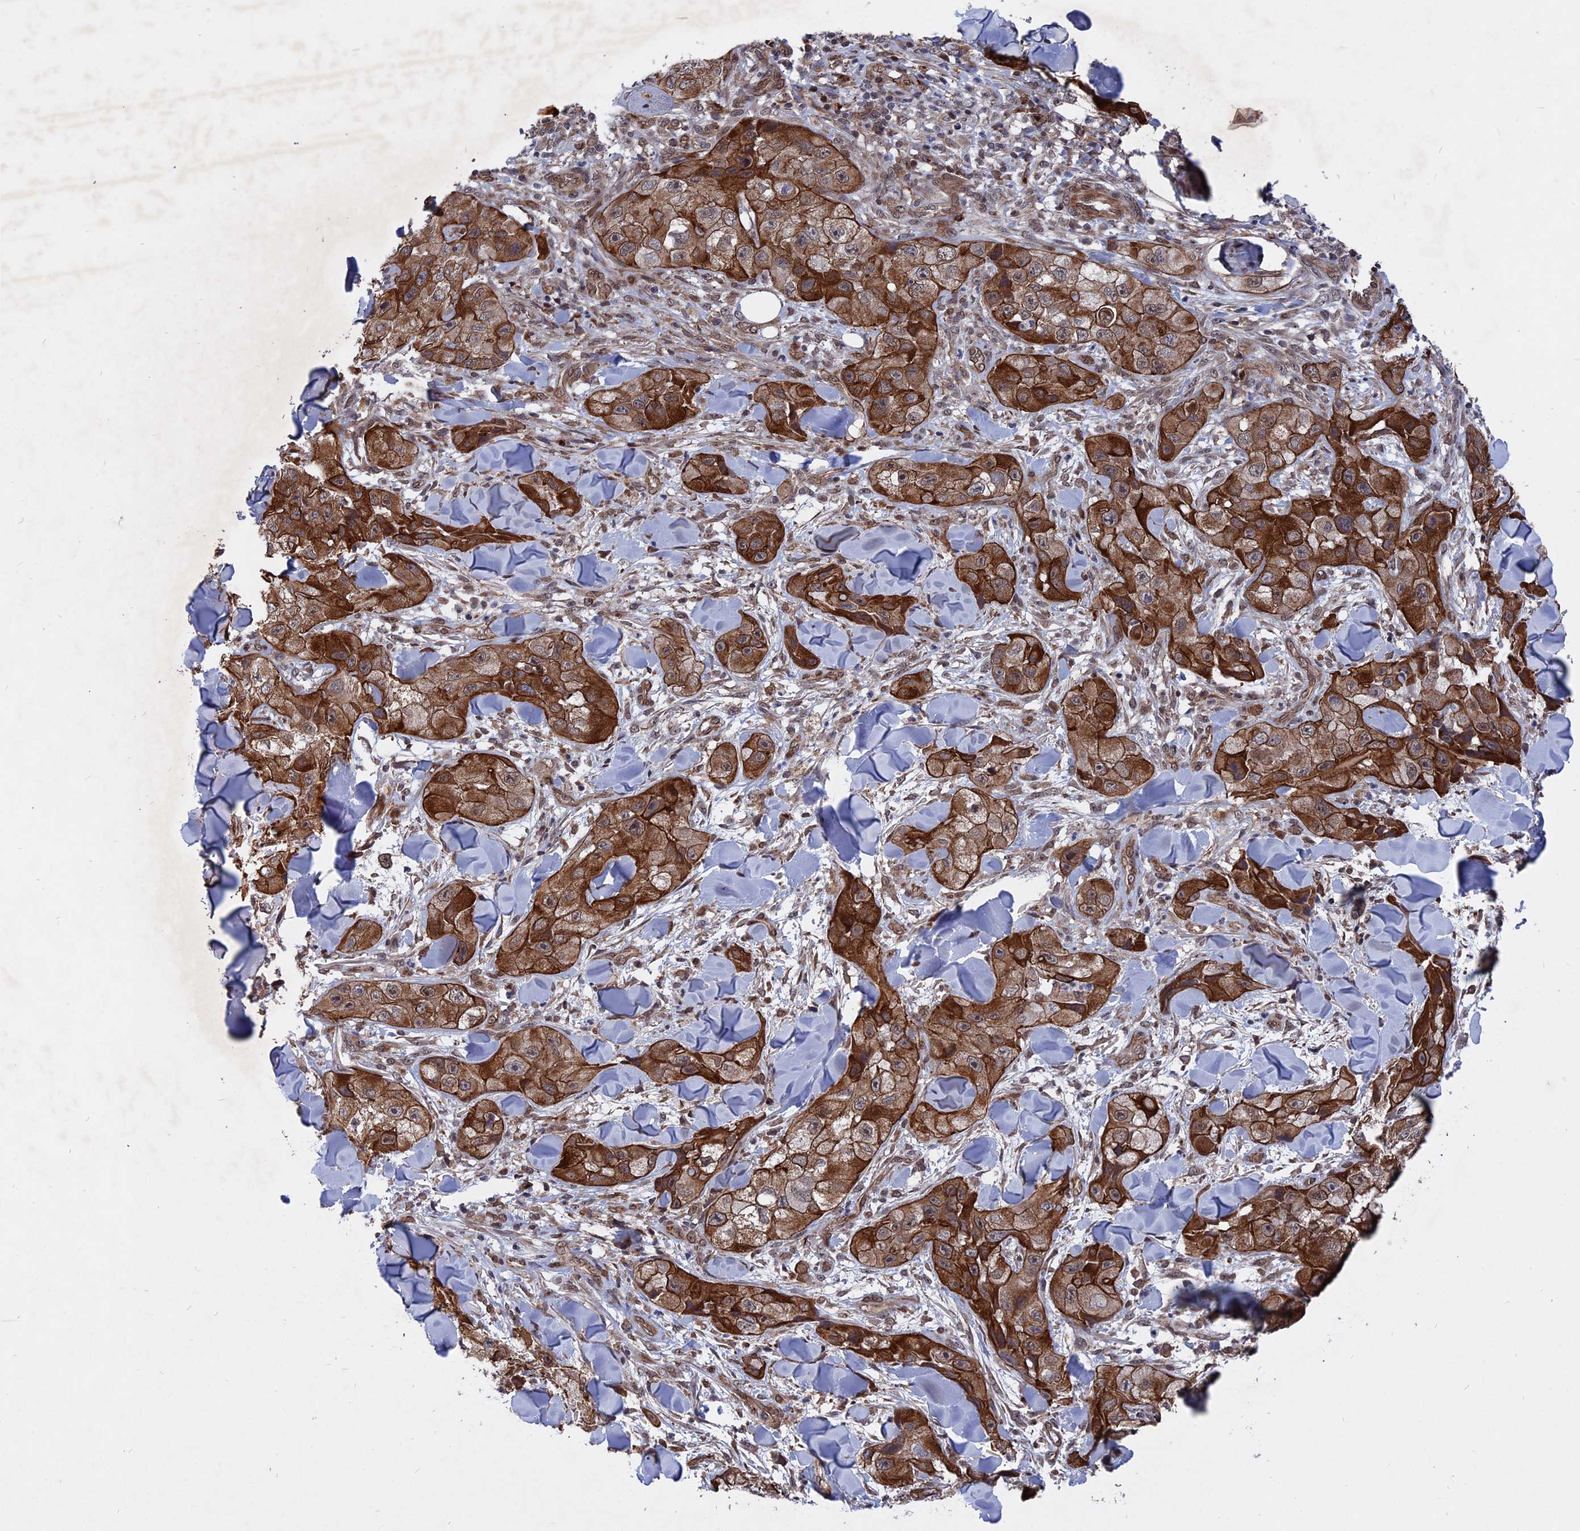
{"staining": {"intensity": "strong", "quantity": "25%-75%", "location": "cytoplasmic/membranous"}, "tissue": "skin cancer", "cell_type": "Tumor cells", "image_type": "cancer", "snomed": [{"axis": "morphology", "description": "Squamous cell carcinoma, NOS"}, {"axis": "topography", "description": "Skin"}, {"axis": "topography", "description": "Subcutis"}], "caption": "Immunohistochemical staining of human skin cancer shows high levels of strong cytoplasmic/membranous positivity in about 25%-75% of tumor cells.", "gene": "NOSIP", "patient": {"sex": "male", "age": 73}}